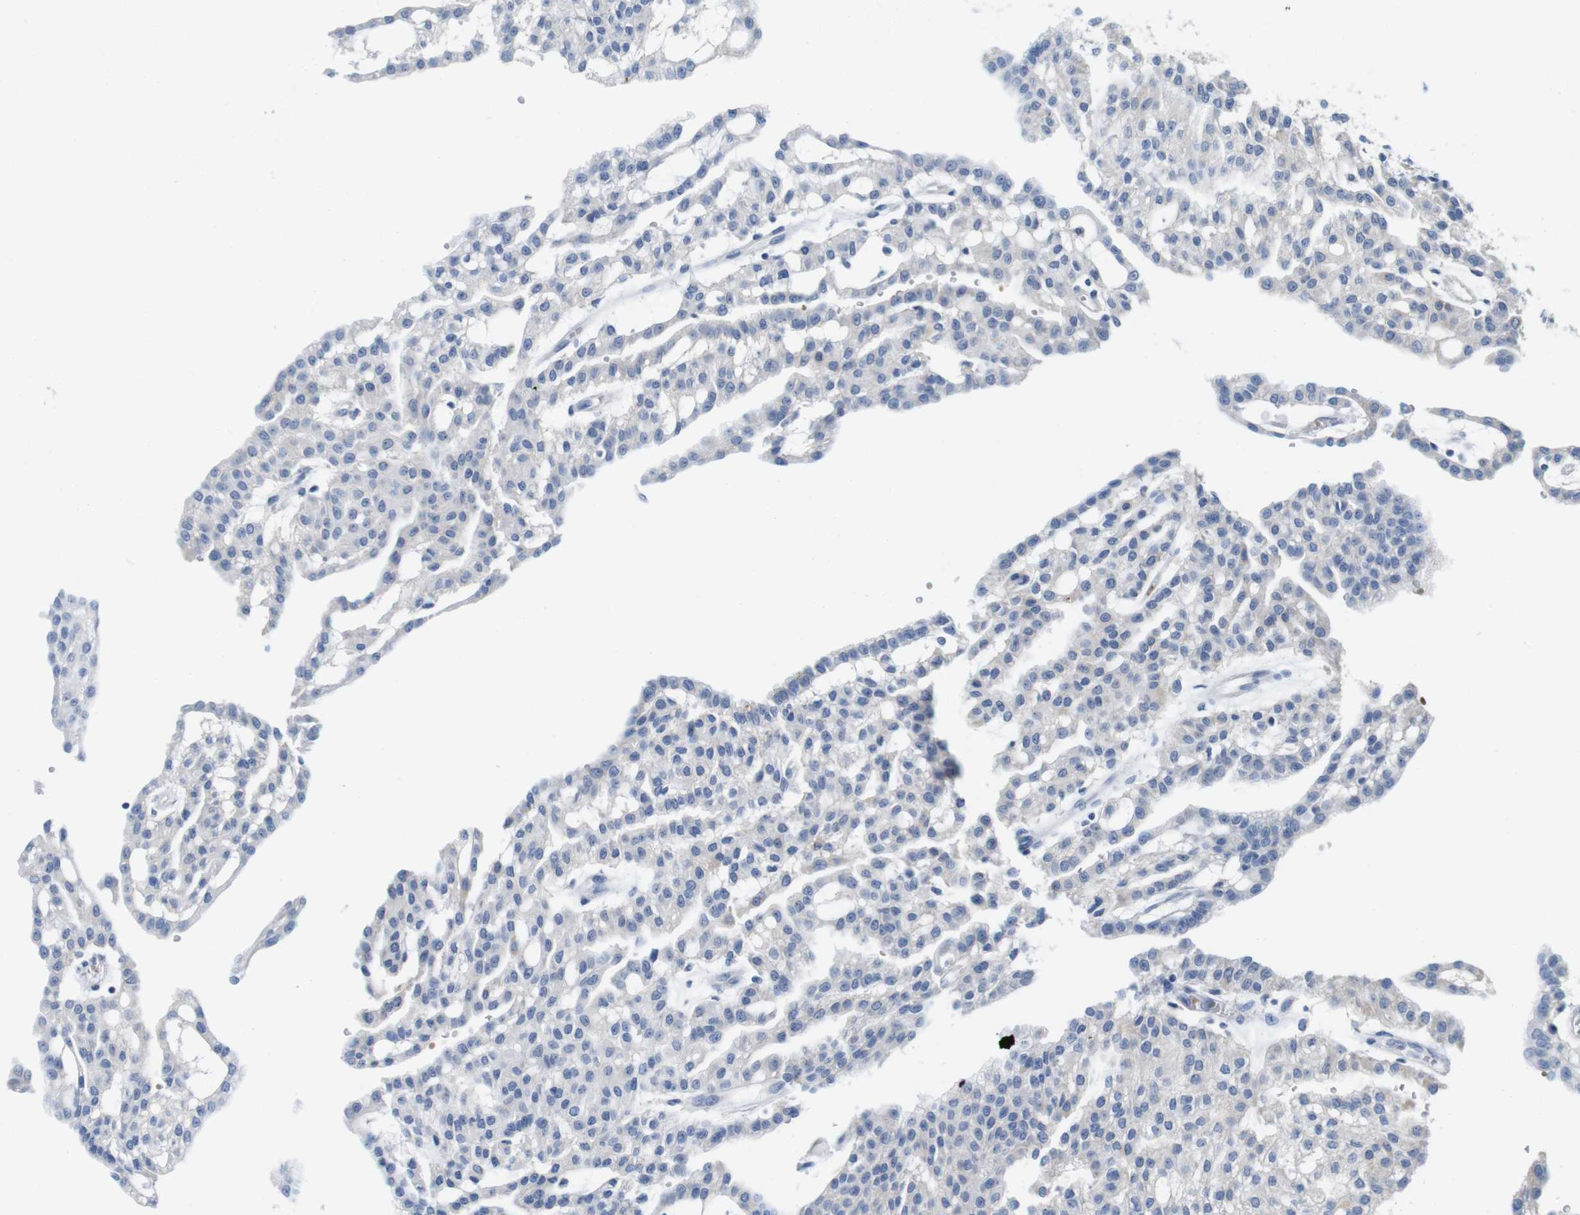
{"staining": {"intensity": "negative", "quantity": "none", "location": "none"}, "tissue": "renal cancer", "cell_type": "Tumor cells", "image_type": "cancer", "snomed": [{"axis": "morphology", "description": "Adenocarcinoma, NOS"}, {"axis": "topography", "description": "Kidney"}], "caption": "A photomicrograph of human renal cancer is negative for staining in tumor cells.", "gene": "IGSF8", "patient": {"sex": "male", "age": 63}}